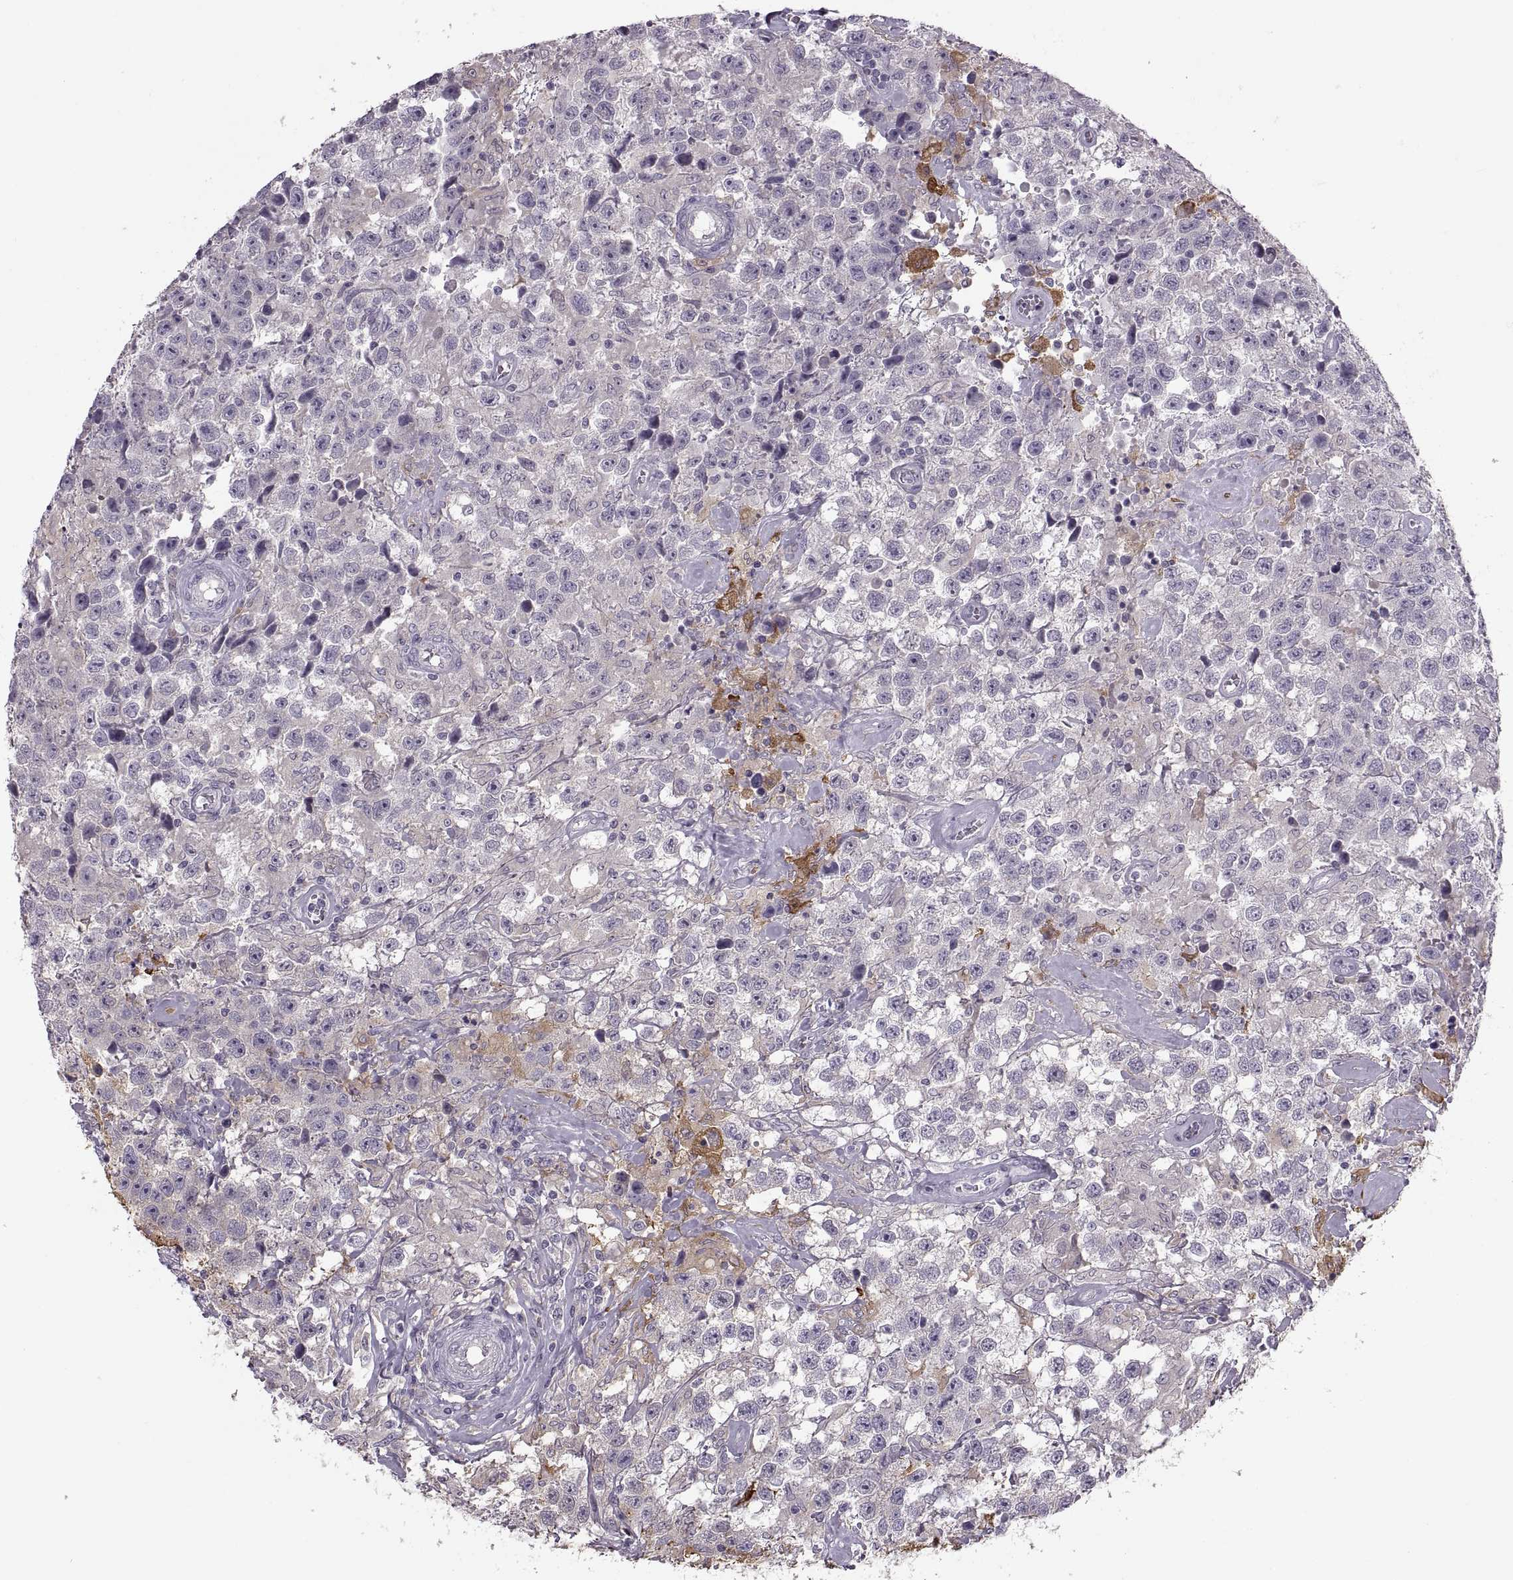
{"staining": {"intensity": "negative", "quantity": "none", "location": "none"}, "tissue": "testis cancer", "cell_type": "Tumor cells", "image_type": "cancer", "snomed": [{"axis": "morphology", "description": "Seminoma, NOS"}, {"axis": "topography", "description": "Testis"}], "caption": "Testis cancer (seminoma) stained for a protein using IHC reveals no expression tumor cells.", "gene": "H2AP", "patient": {"sex": "male", "age": 43}}